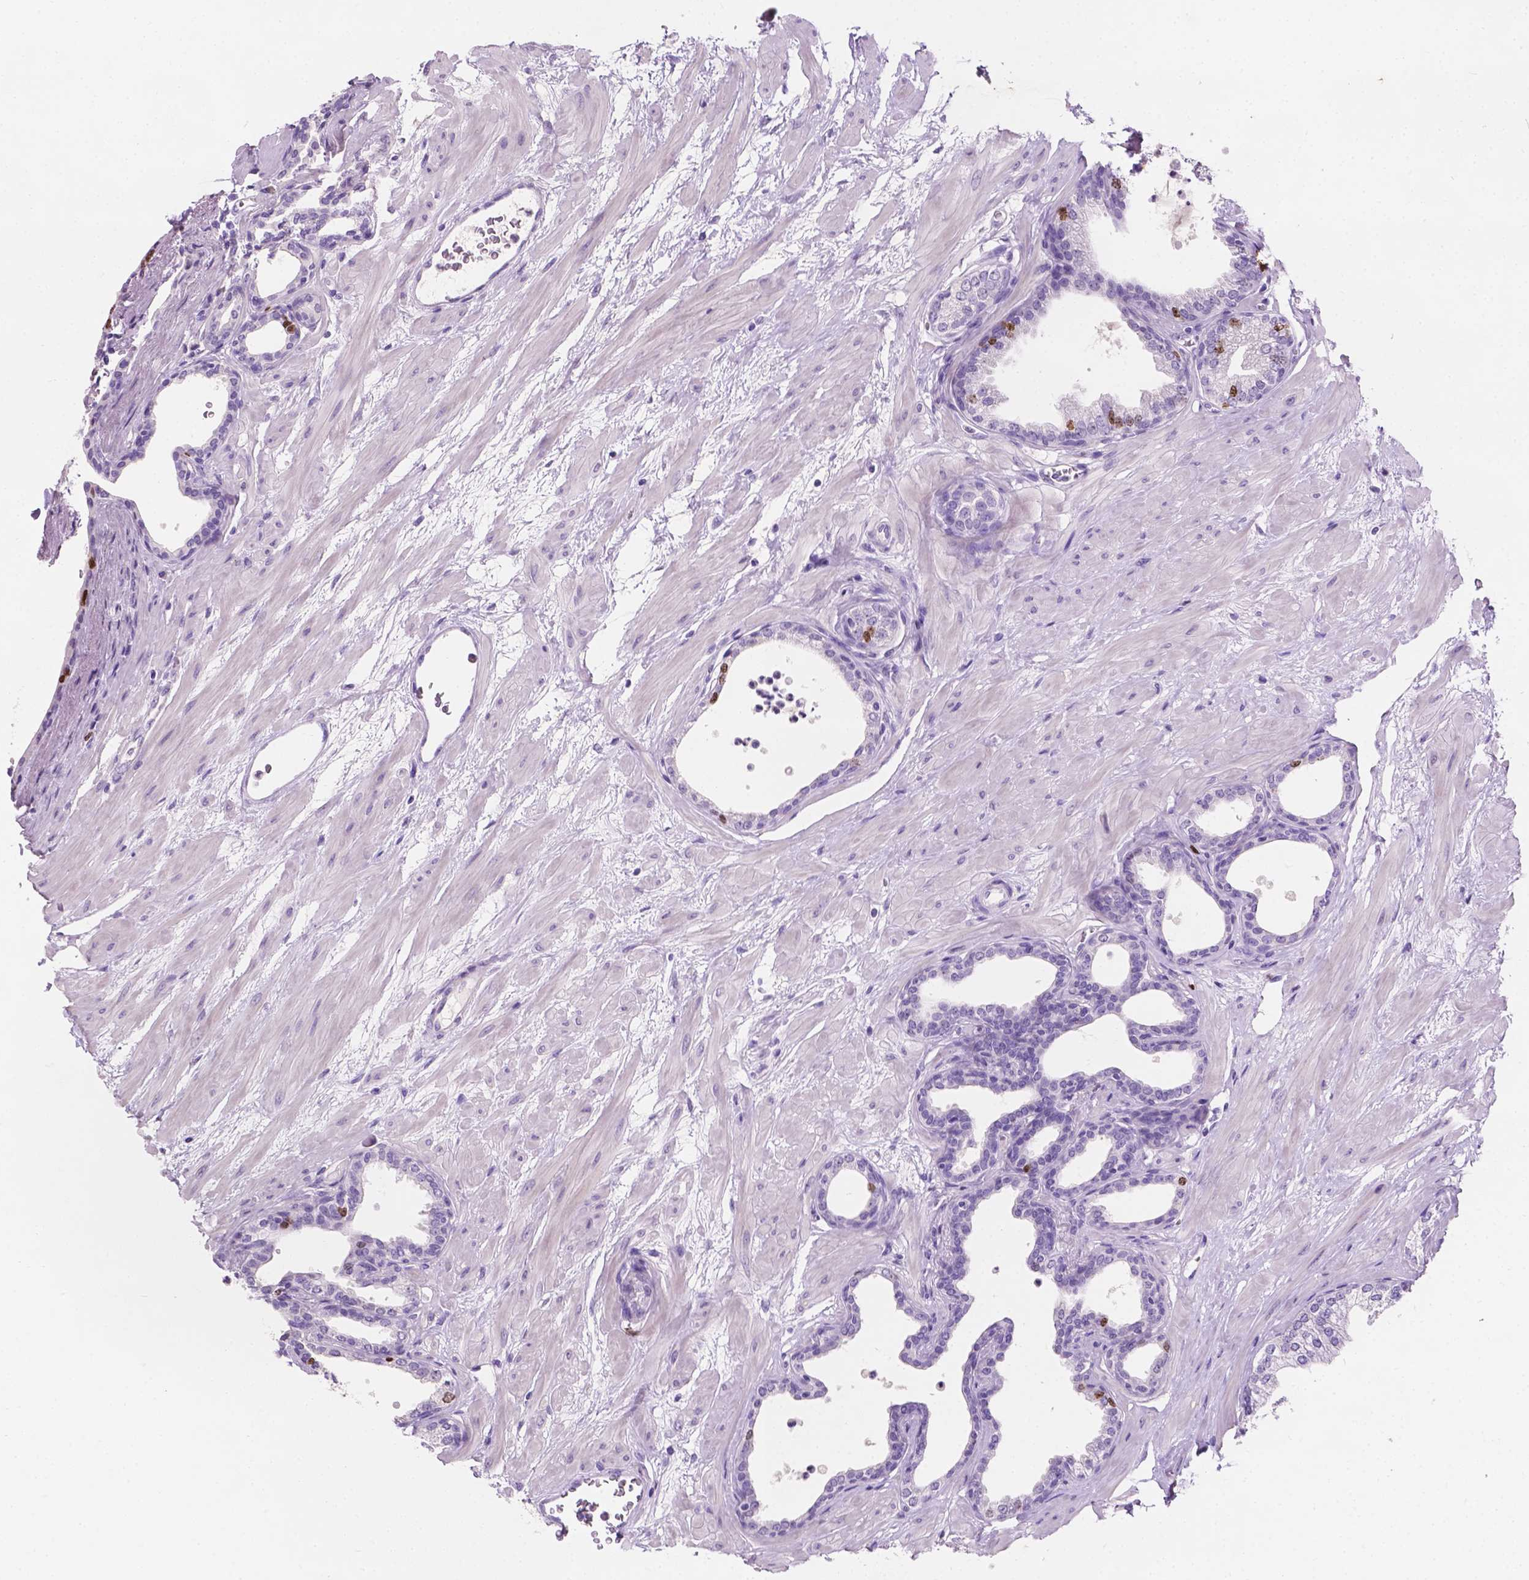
{"staining": {"intensity": "moderate", "quantity": "<25%", "location": "nuclear"}, "tissue": "prostate", "cell_type": "Glandular cells", "image_type": "normal", "snomed": [{"axis": "morphology", "description": "Normal tissue, NOS"}, {"axis": "topography", "description": "Prostate"}], "caption": "Prostate stained with DAB immunohistochemistry (IHC) demonstrates low levels of moderate nuclear expression in about <25% of glandular cells.", "gene": "SIAH2", "patient": {"sex": "male", "age": 37}}